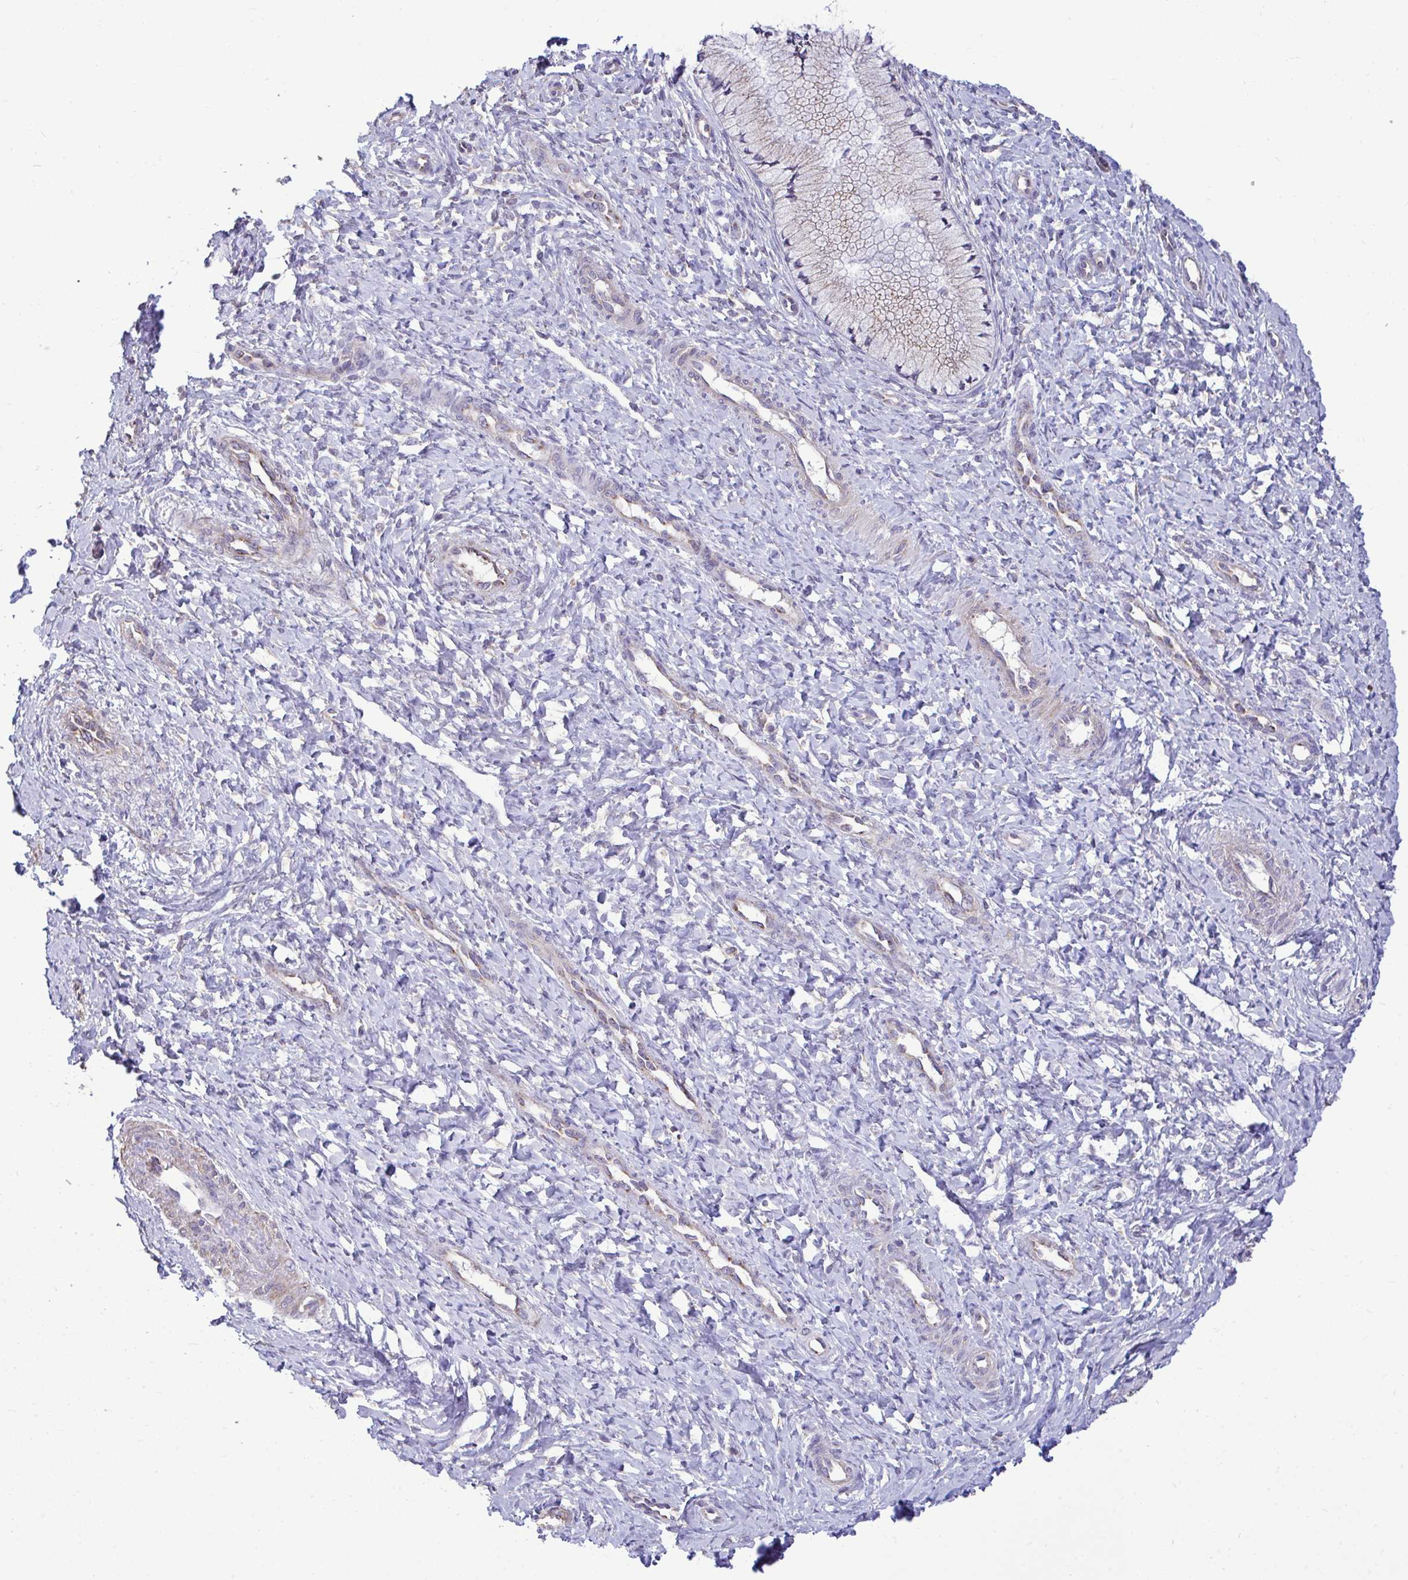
{"staining": {"intensity": "weak", "quantity": "25%-75%", "location": "cytoplasmic/membranous"}, "tissue": "cervix", "cell_type": "Glandular cells", "image_type": "normal", "snomed": [{"axis": "morphology", "description": "Normal tissue, NOS"}, {"axis": "topography", "description": "Cervix"}], "caption": "Protein staining reveals weak cytoplasmic/membranous expression in approximately 25%-75% of glandular cells in normal cervix. Immunohistochemistry stains the protein in brown and the nuclei are stained blue.", "gene": "ENSG00000269547", "patient": {"sex": "female", "age": 37}}